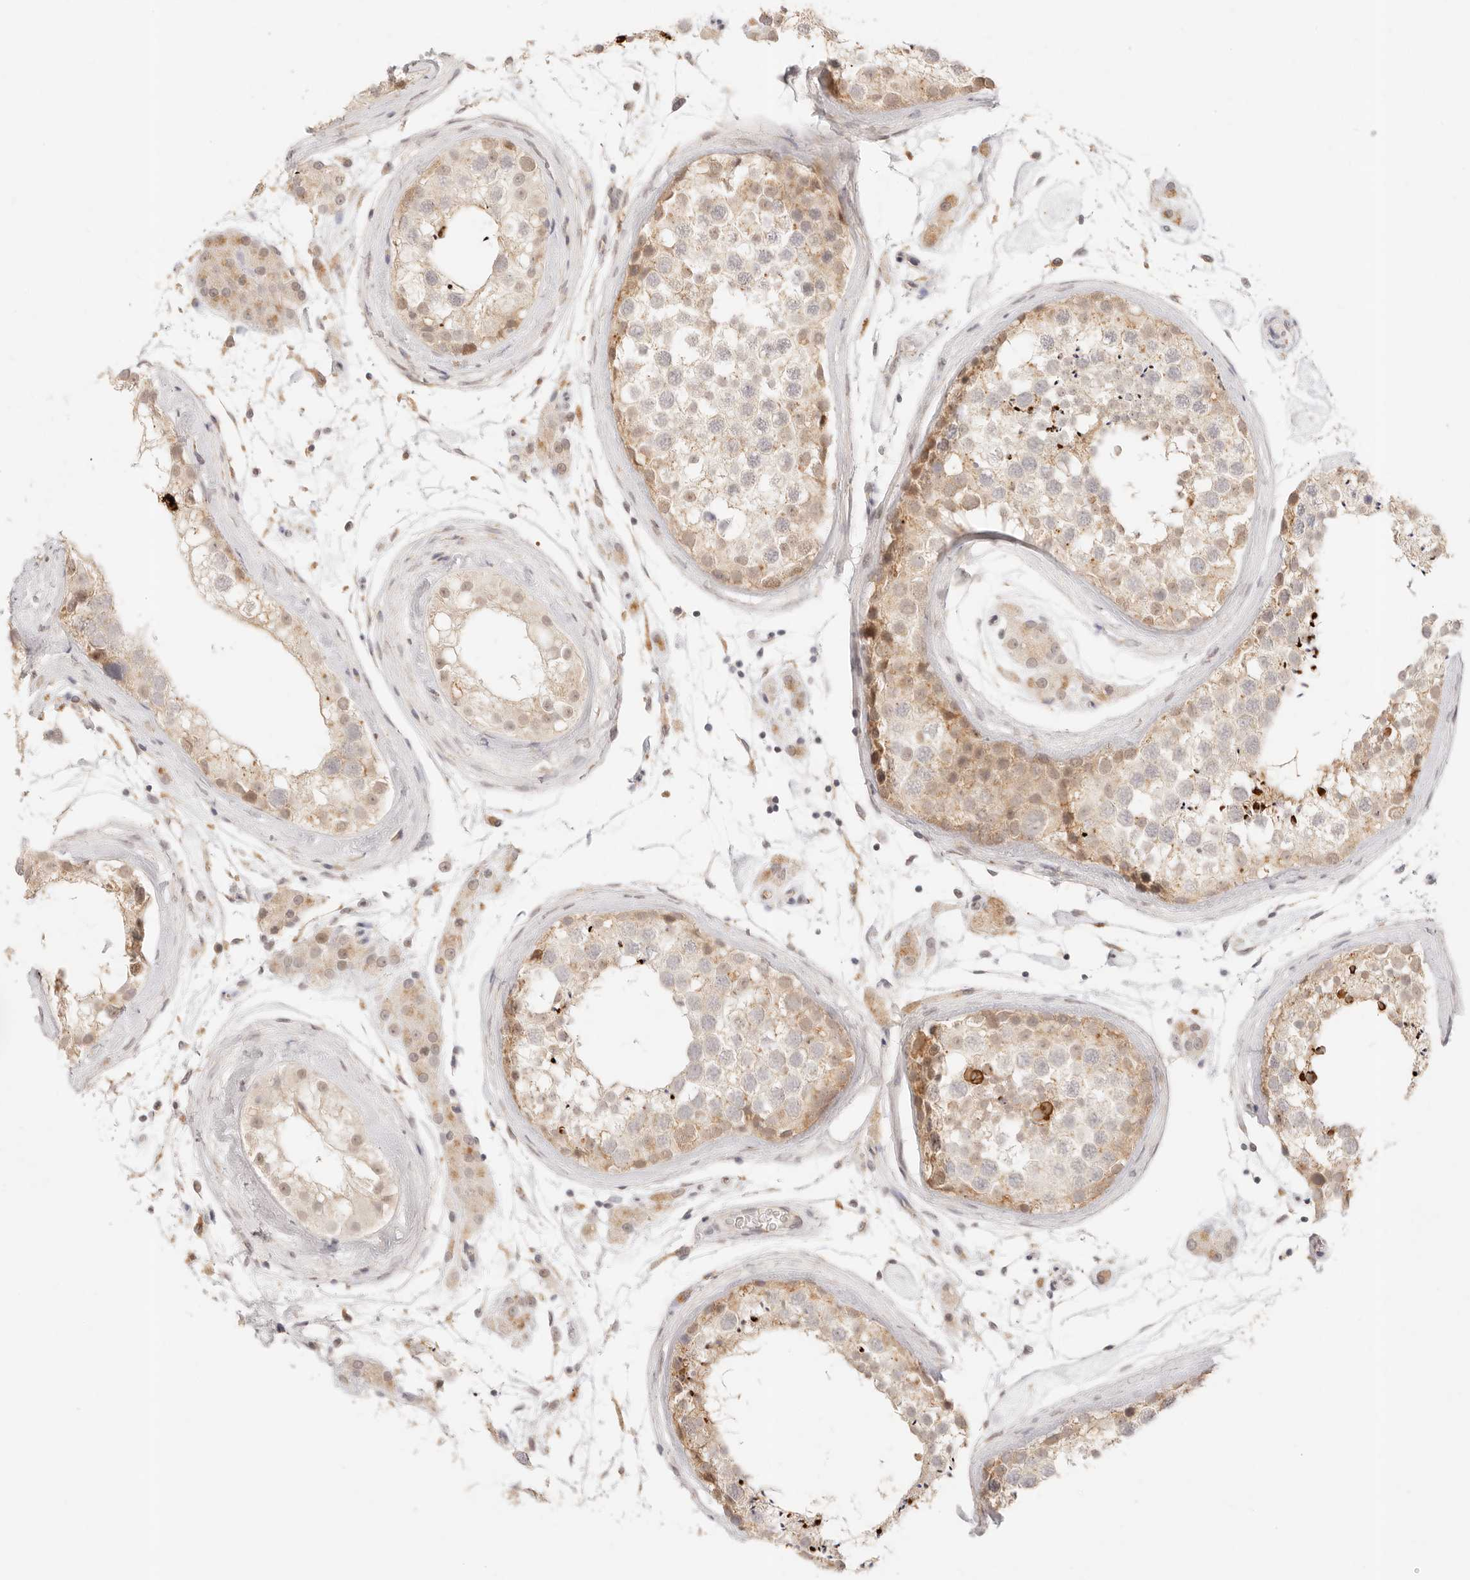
{"staining": {"intensity": "moderate", "quantity": "25%-75%", "location": "cytoplasmic/membranous"}, "tissue": "testis", "cell_type": "Cells in seminiferous ducts", "image_type": "normal", "snomed": [{"axis": "morphology", "description": "Normal tissue, NOS"}, {"axis": "topography", "description": "Testis"}], "caption": "Testis stained with DAB IHC displays medium levels of moderate cytoplasmic/membranous staining in approximately 25%-75% of cells in seminiferous ducts. (brown staining indicates protein expression, while blue staining denotes nuclei).", "gene": "GPR156", "patient": {"sex": "male", "age": 46}}